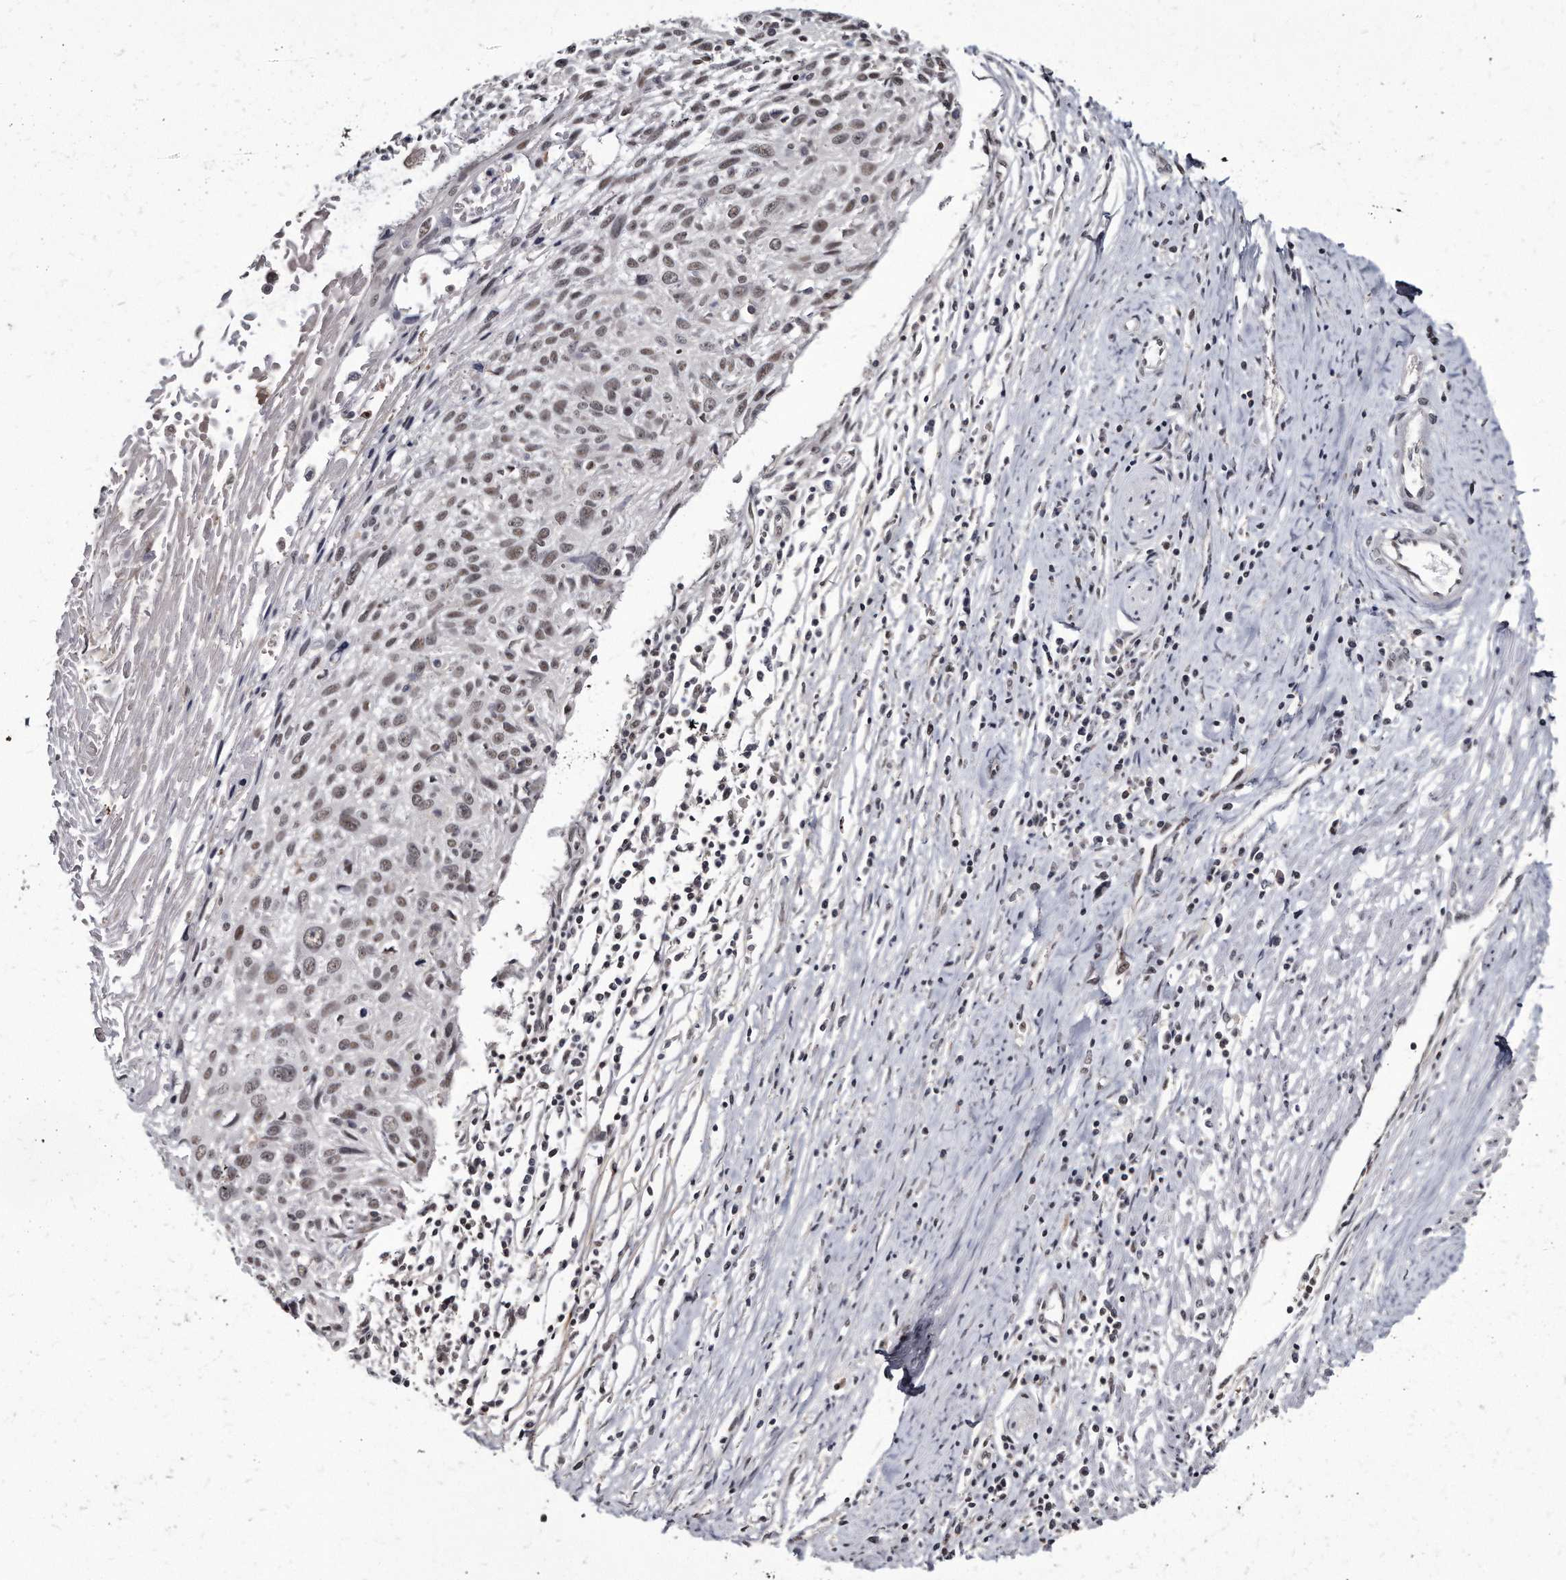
{"staining": {"intensity": "weak", "quantity": "25%-75%", "location": "nuclear"}, "tissue": "cervical cancer", "cell_type": "Tumor cells", "image_type": "cancer", "snomed": [{"axis": "morphology", "description": "Squamous cell carcinoma, NOS"}, {"axis": "topography", "description": "Cervix"}], "caption": "Squamous cell carcinoma (cervical) stained with immunohistochemistry (IHC) displays weak nuclear staining in about 25%-75% of tumor cells.", "gene": "KLHDC3", "patient": {"sex": "female", "age": 51}}